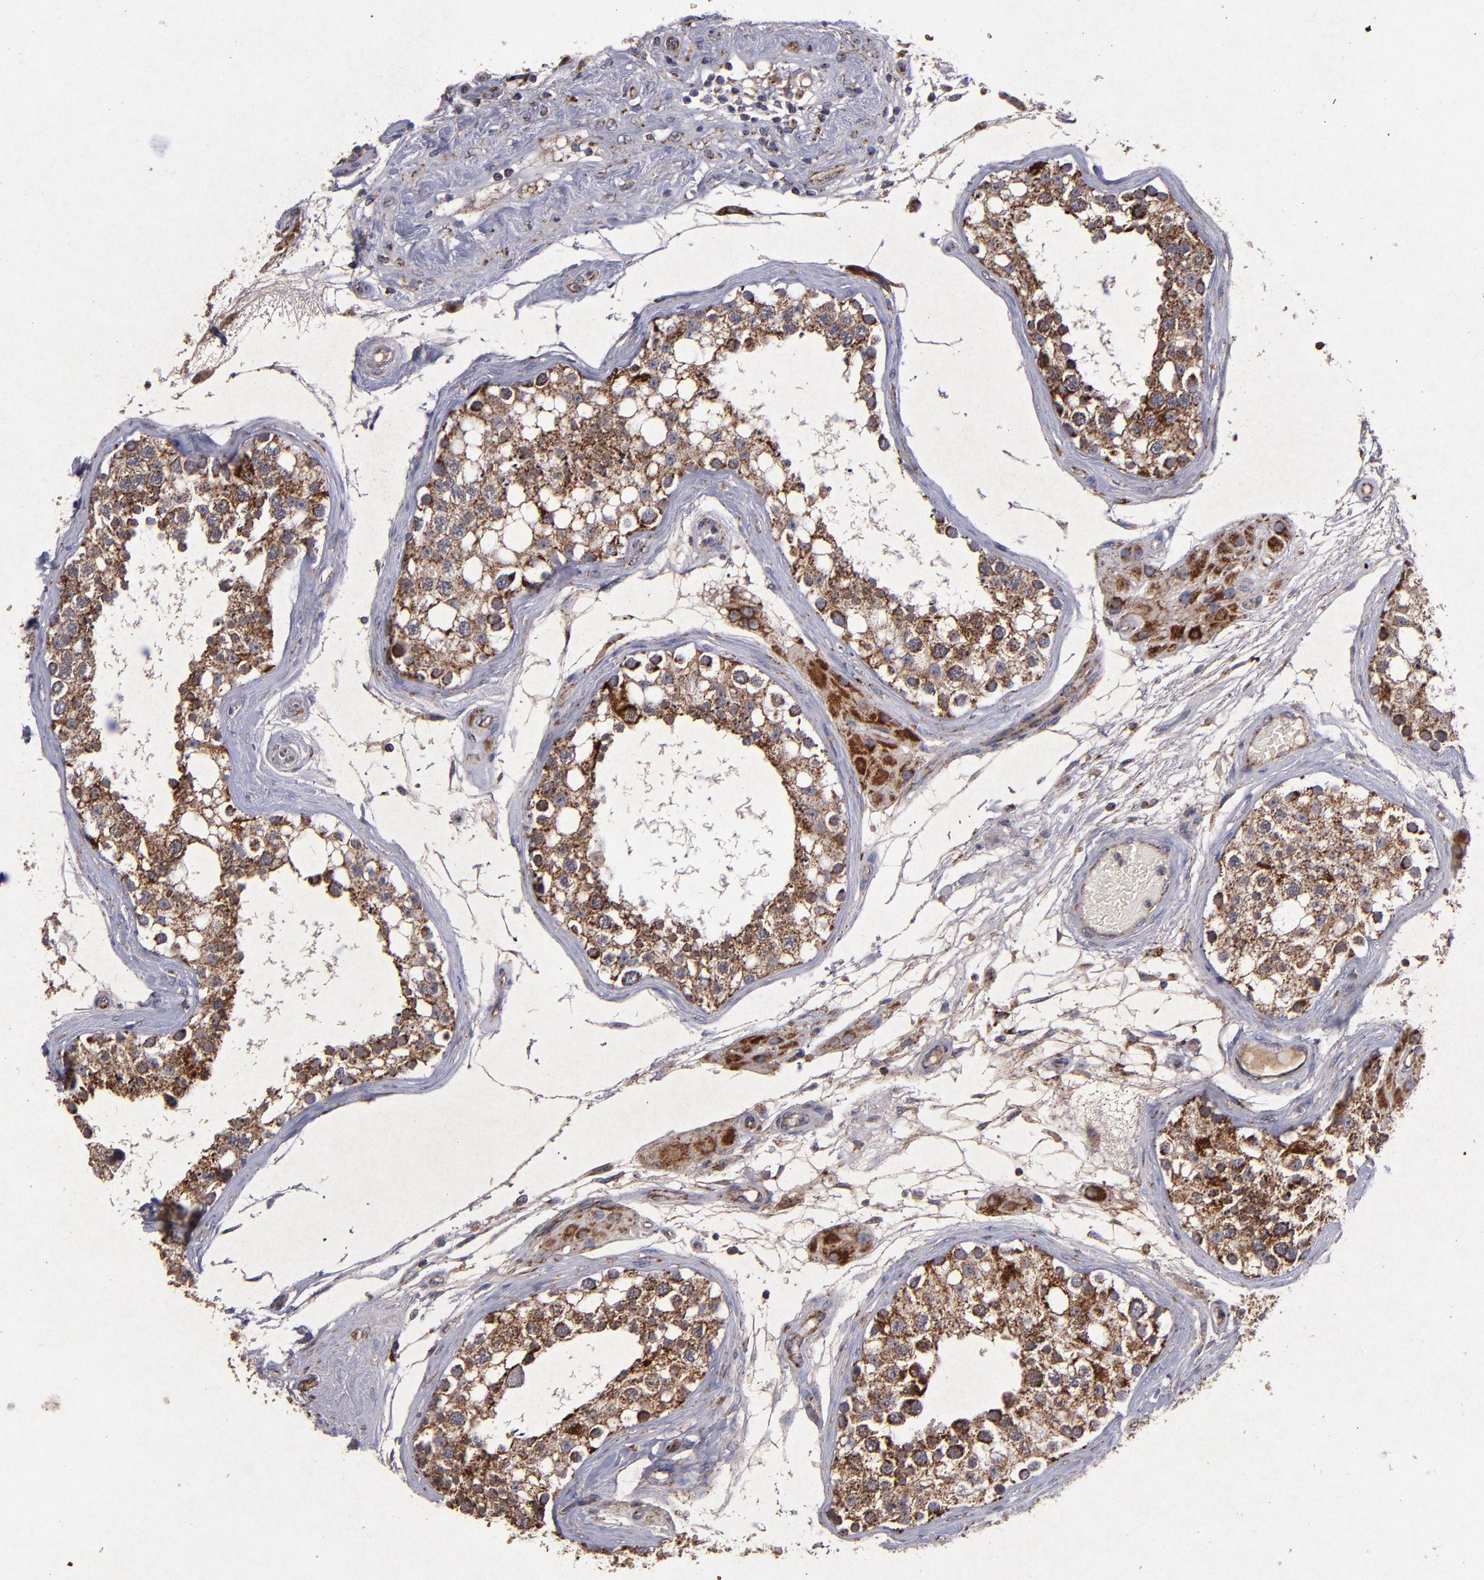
{"staining": {"intensity": "moderate", "quantity": ">75%", "location": "cytoplasmic/membranous"}, "tissue": "testis", "cell_type": "Cells in seminiferous ducts", "image_type": "normal", "snomed": [{"axis": "morphology", "description": "Normal tissue, NOS"}, {"axis": "topography", "description": "Testis"}], "caption": "Immunohistochemistry of normal testis displays medium levels of moderate cytoplasmic/membranous expression in about >75% of cells in seminiferous ducts. The staining was performed using DAB (3,3'-diaminobenzidine), with brown indicating positive protein expression. Nuclei are stained blue with hematoxylin.", "gene": "TIMM9", "patient": {"sex": "male", "age": 68}}